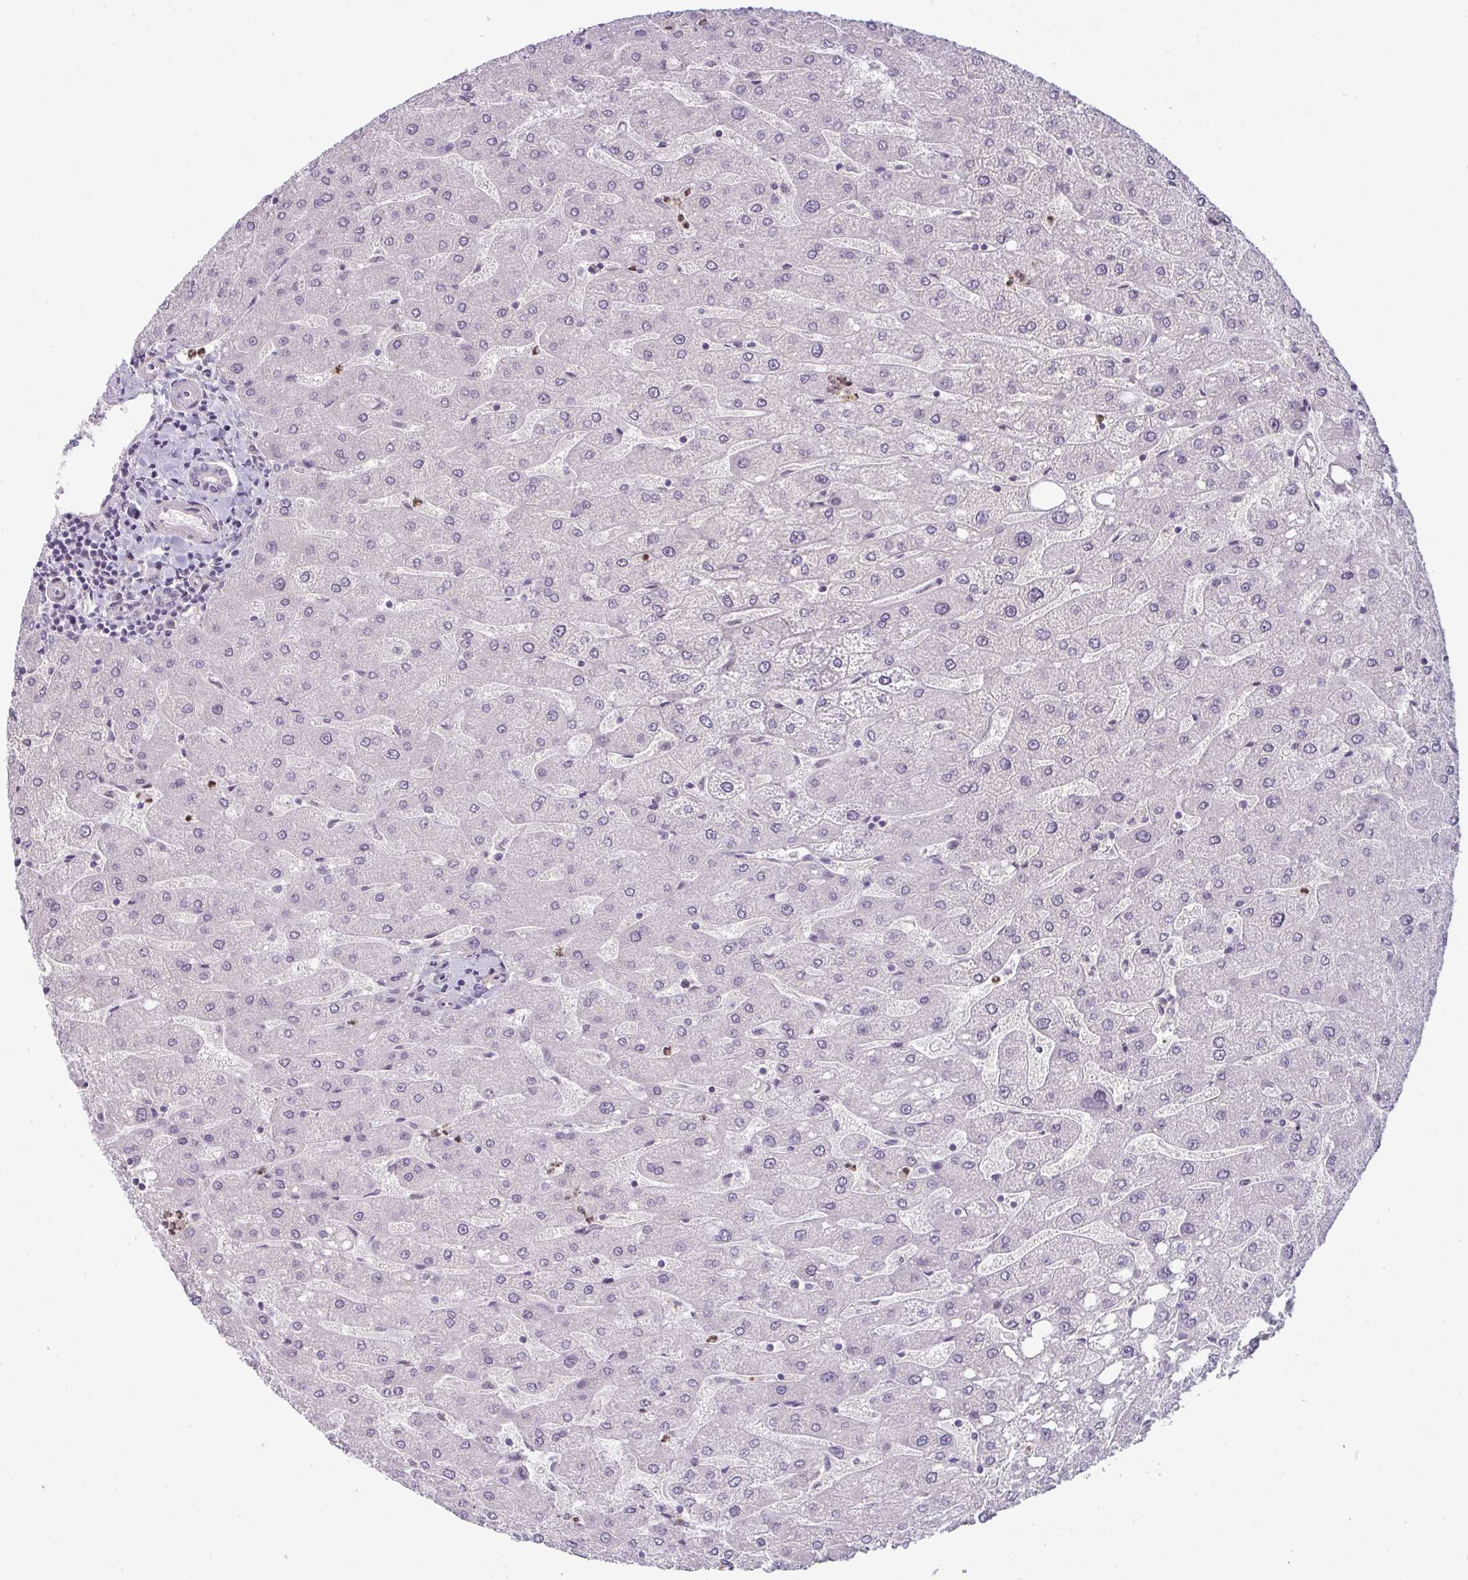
{"staining": {"intensity": "negative", "quantity": "none", "location": "none"}, "tissue": "liver", "cell_type": "Cholangiocytes", "image_type": "normal", "snomed": [{"axis": "morphology", "description": "Normal tissue, NOS"}, {"axis": "topography", "description": "Liver"}], "caption": "Cholangiocytes are negative for protein expression in normal human liver. Brightfield microscopy of IHC stained with DAB (brown) and hematoxylin (blue), captured at high magnification.", "gene": "DZIP1", "patient": {"sex": "male", "age": 67}}